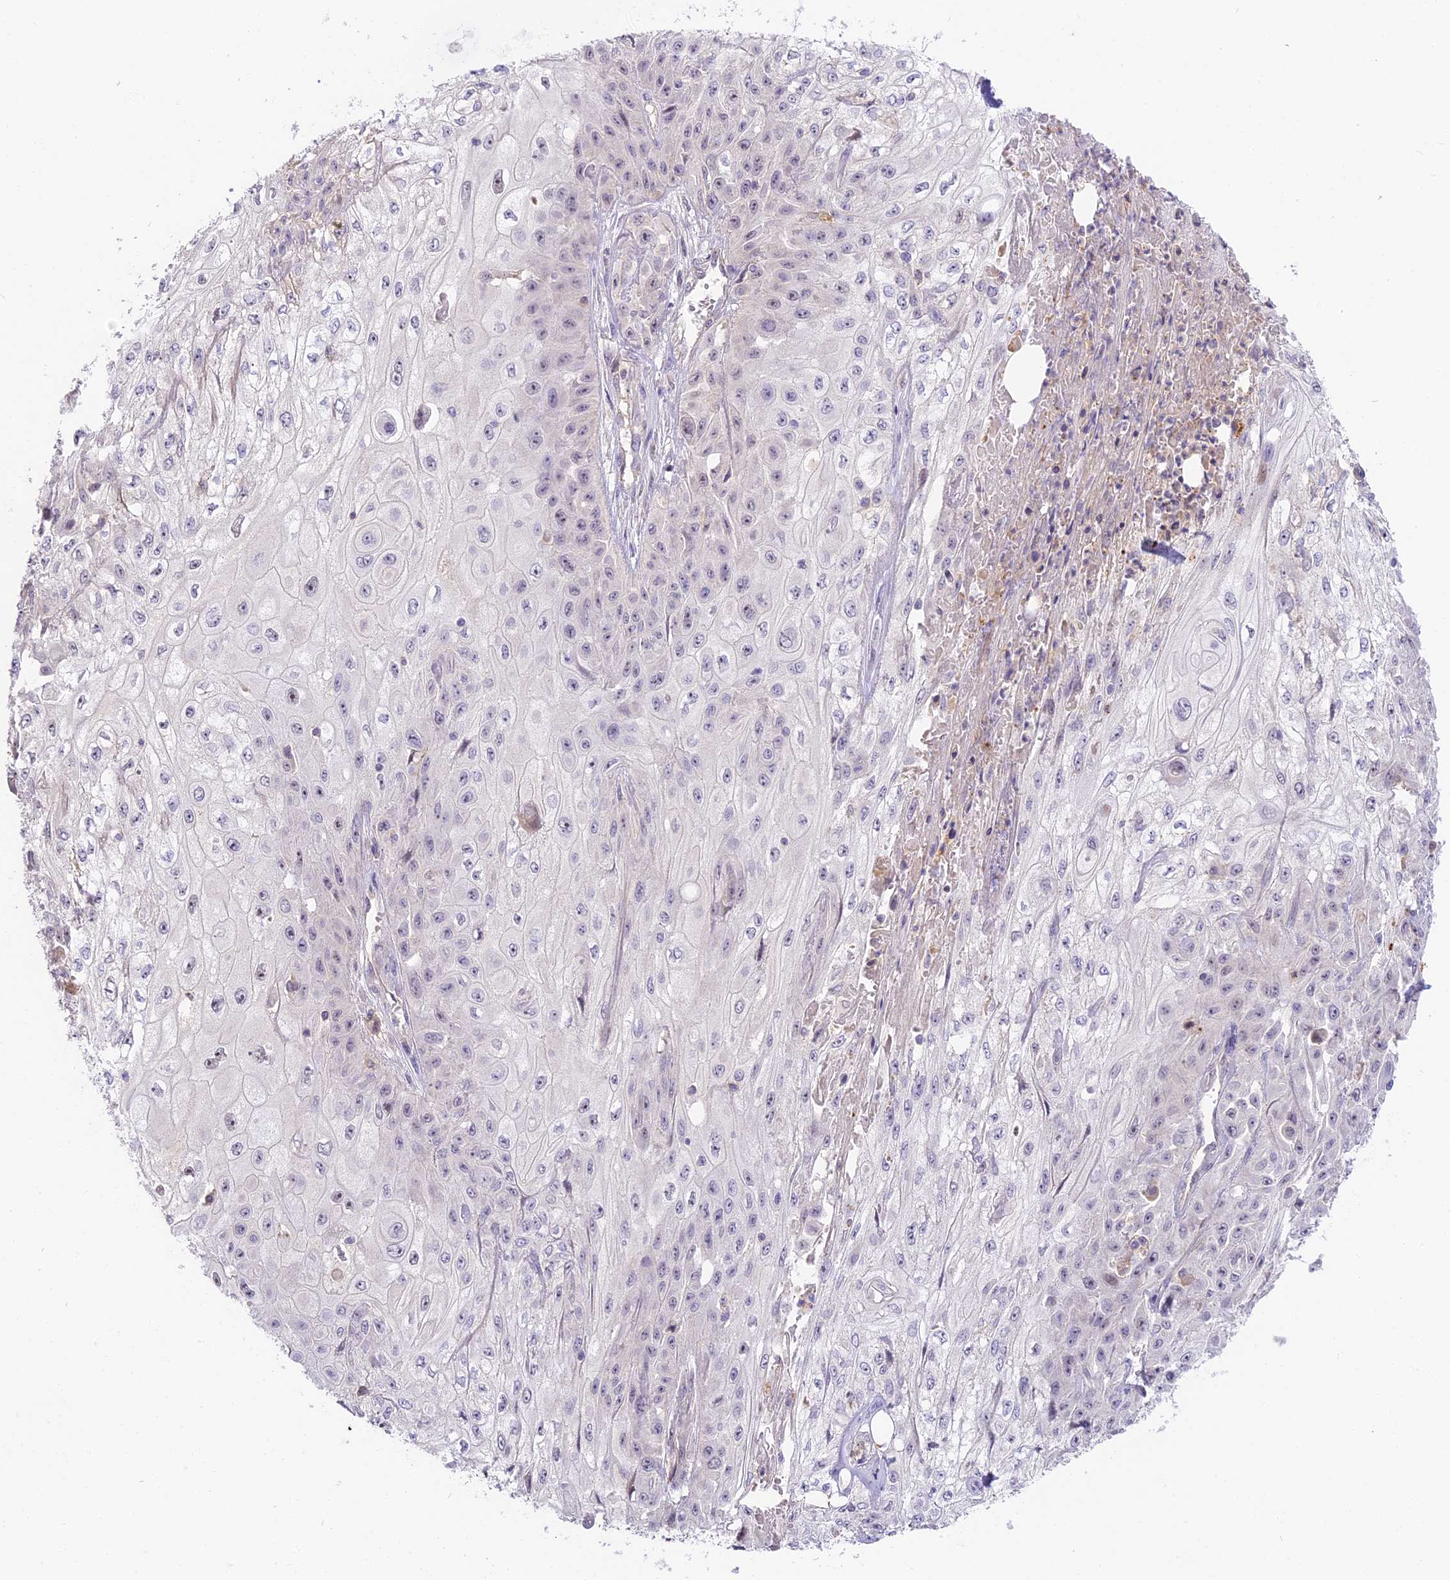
{"staining": {"intensity": "negative", "quantity": "none", "location": "none"}, "tissue": "skin cancer", "cell_type": "Tumor cells", "image_type": "cancer", "snomed": [{"axis": "morphology", "description": "Squamous cell carcinoma, NOS"}, {"axis": "morphology", "description": "Squamous cell carcinoma, metastatic, NOS"}, {"axis": "topography", "description": "Skin"}, {"axis": "topography", "description": "Lymph node"}], "caption": "Protein analysis of skin cancer (squamous cell carcinoma) shows no significant expression in tumor cells.", "gene": "NOD2", "patient": {"sex": "male", "age": 75}}